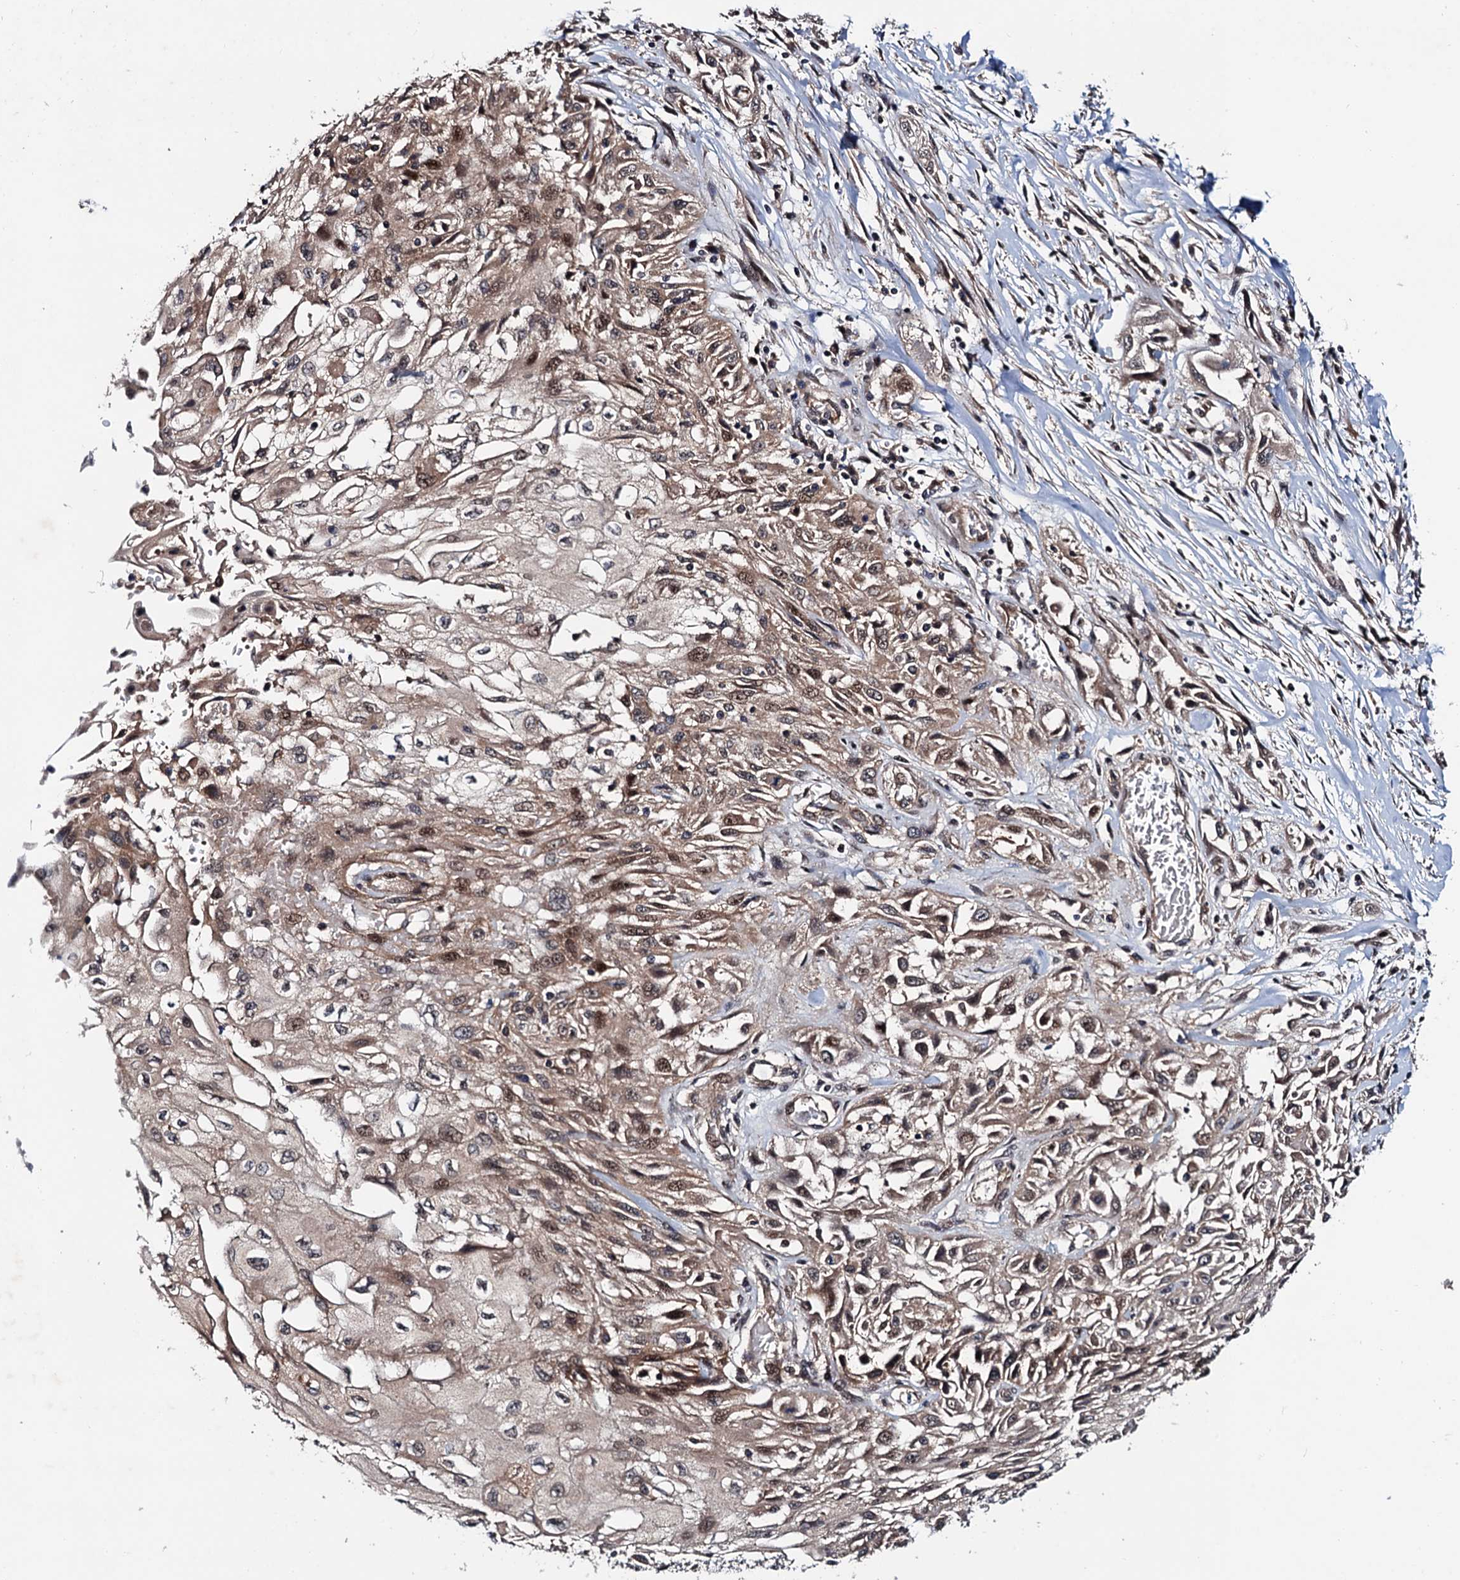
{"staining": {"intensity": "moderate", "quantity": "25%-75%", "location": "cytoplasmic/membranous,nuclear"}, "tissue": "skin cancer", "cell_type": "Tumor cells", "image_type": "cancer", "snomed": [{"axis": "morphology", "description": "Squamous cell carcinoma, NOS"}, {"axis": "morphology", "description": "Squamous cell carcinoma, metastatic, NOS"}, {"axis": "topography", "description": "Skin"}, {"axis": "topography", "description": "Lymph node"}], "caption": "Immunohistochemistry histopathology image of human skin cancer stained for a protein (brown), which displays medium levels of moderate cytoplasmic/membranous and nuclear expression in about 25%-75% of tumor cells.", "gene": "NAA16", "patient": {"sex": "male", "age": 75}}